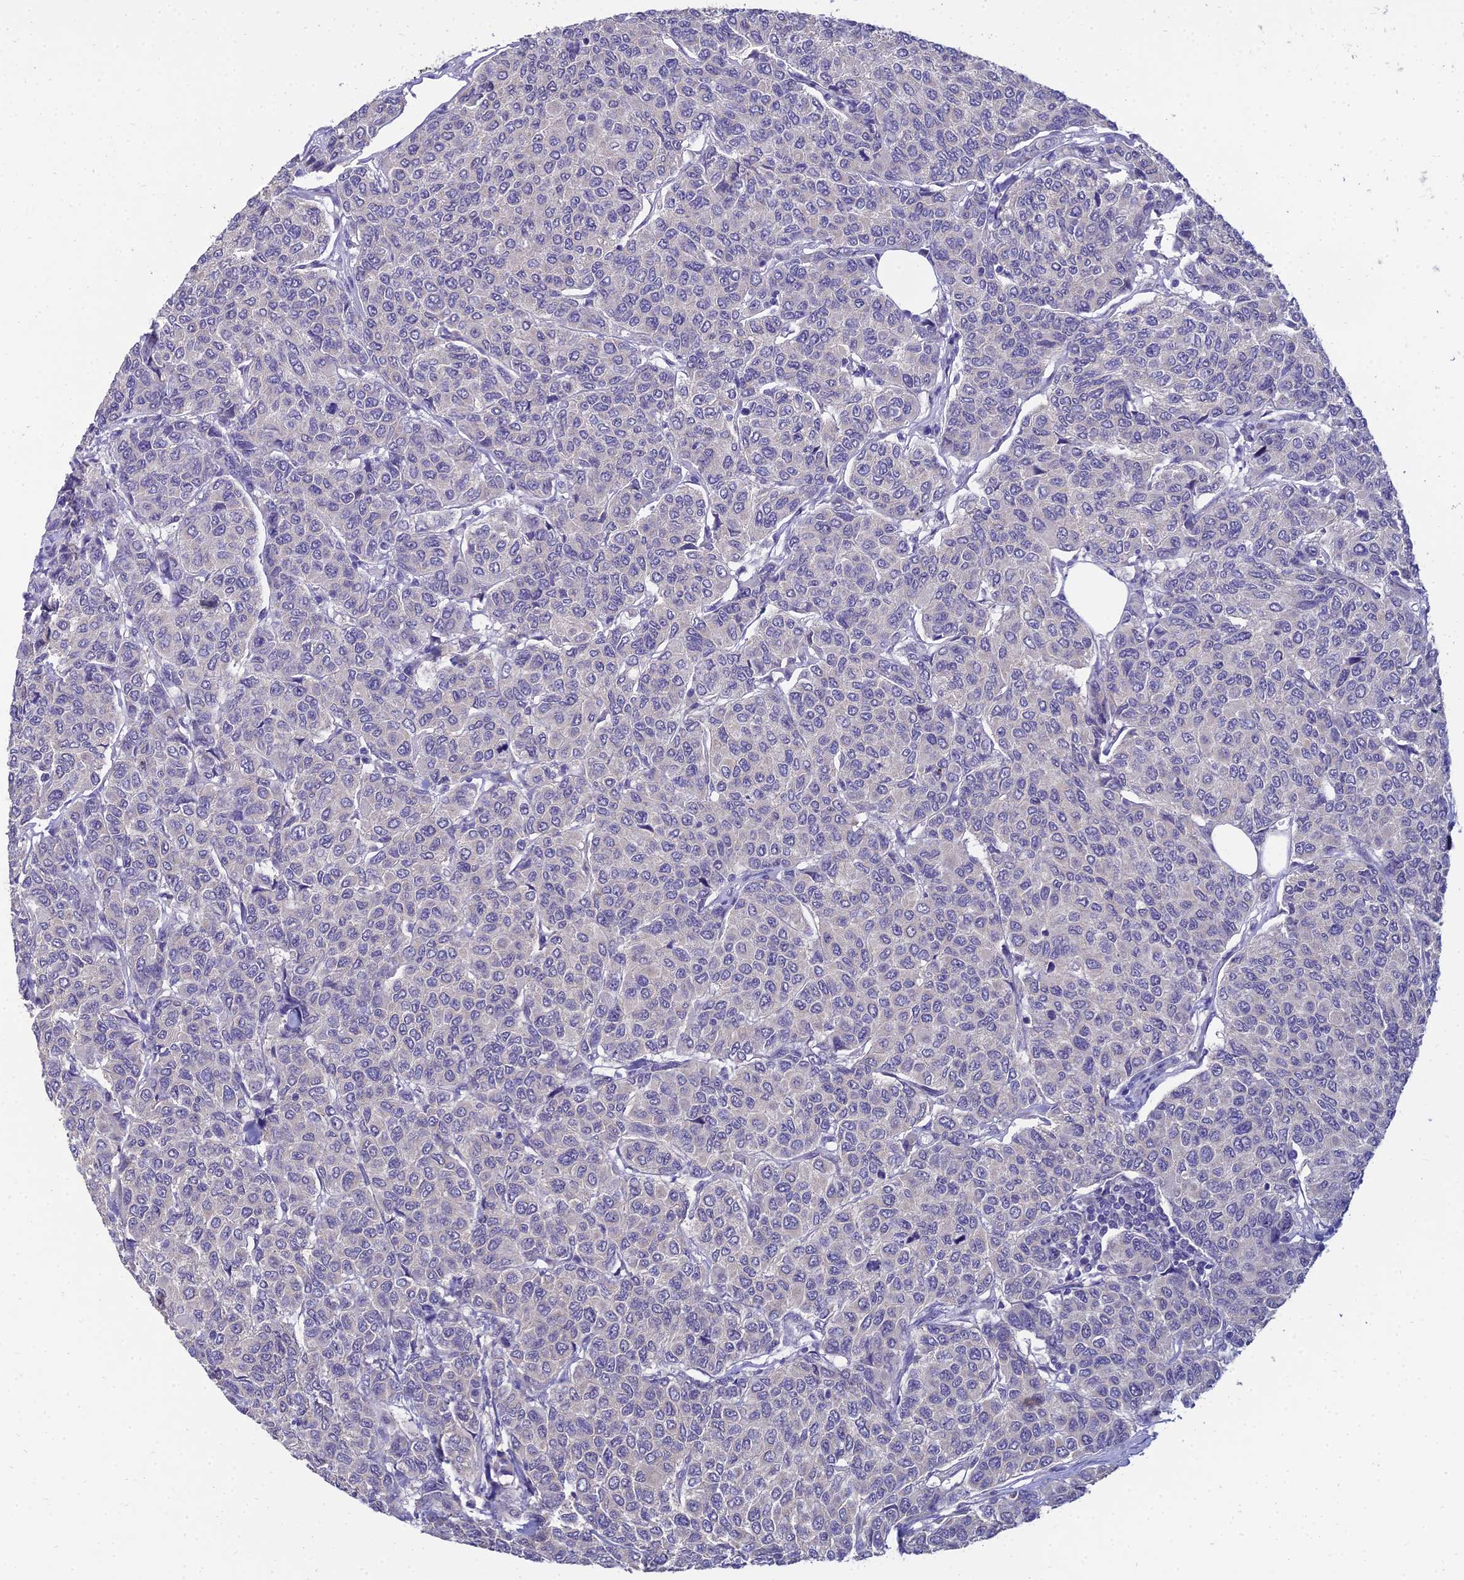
{"staining": {"intensity": "negative", "quantity": "none", "location": "none"}, "tissue": "breast cancer", "cell_type": "Tumor cells", "image_type": "cancer", "snomed": [{"axis": "morphology", "description": "Duct carcinoma"}, {"axis": "topography", "description": "Breast"}], "caption": "High power microscopy photomicrograph of an IHC image of breast cancer, revealing no significant staining in tumor cells.", "gene": "NPY", "patient": {"sex": "female", "age": 55}}